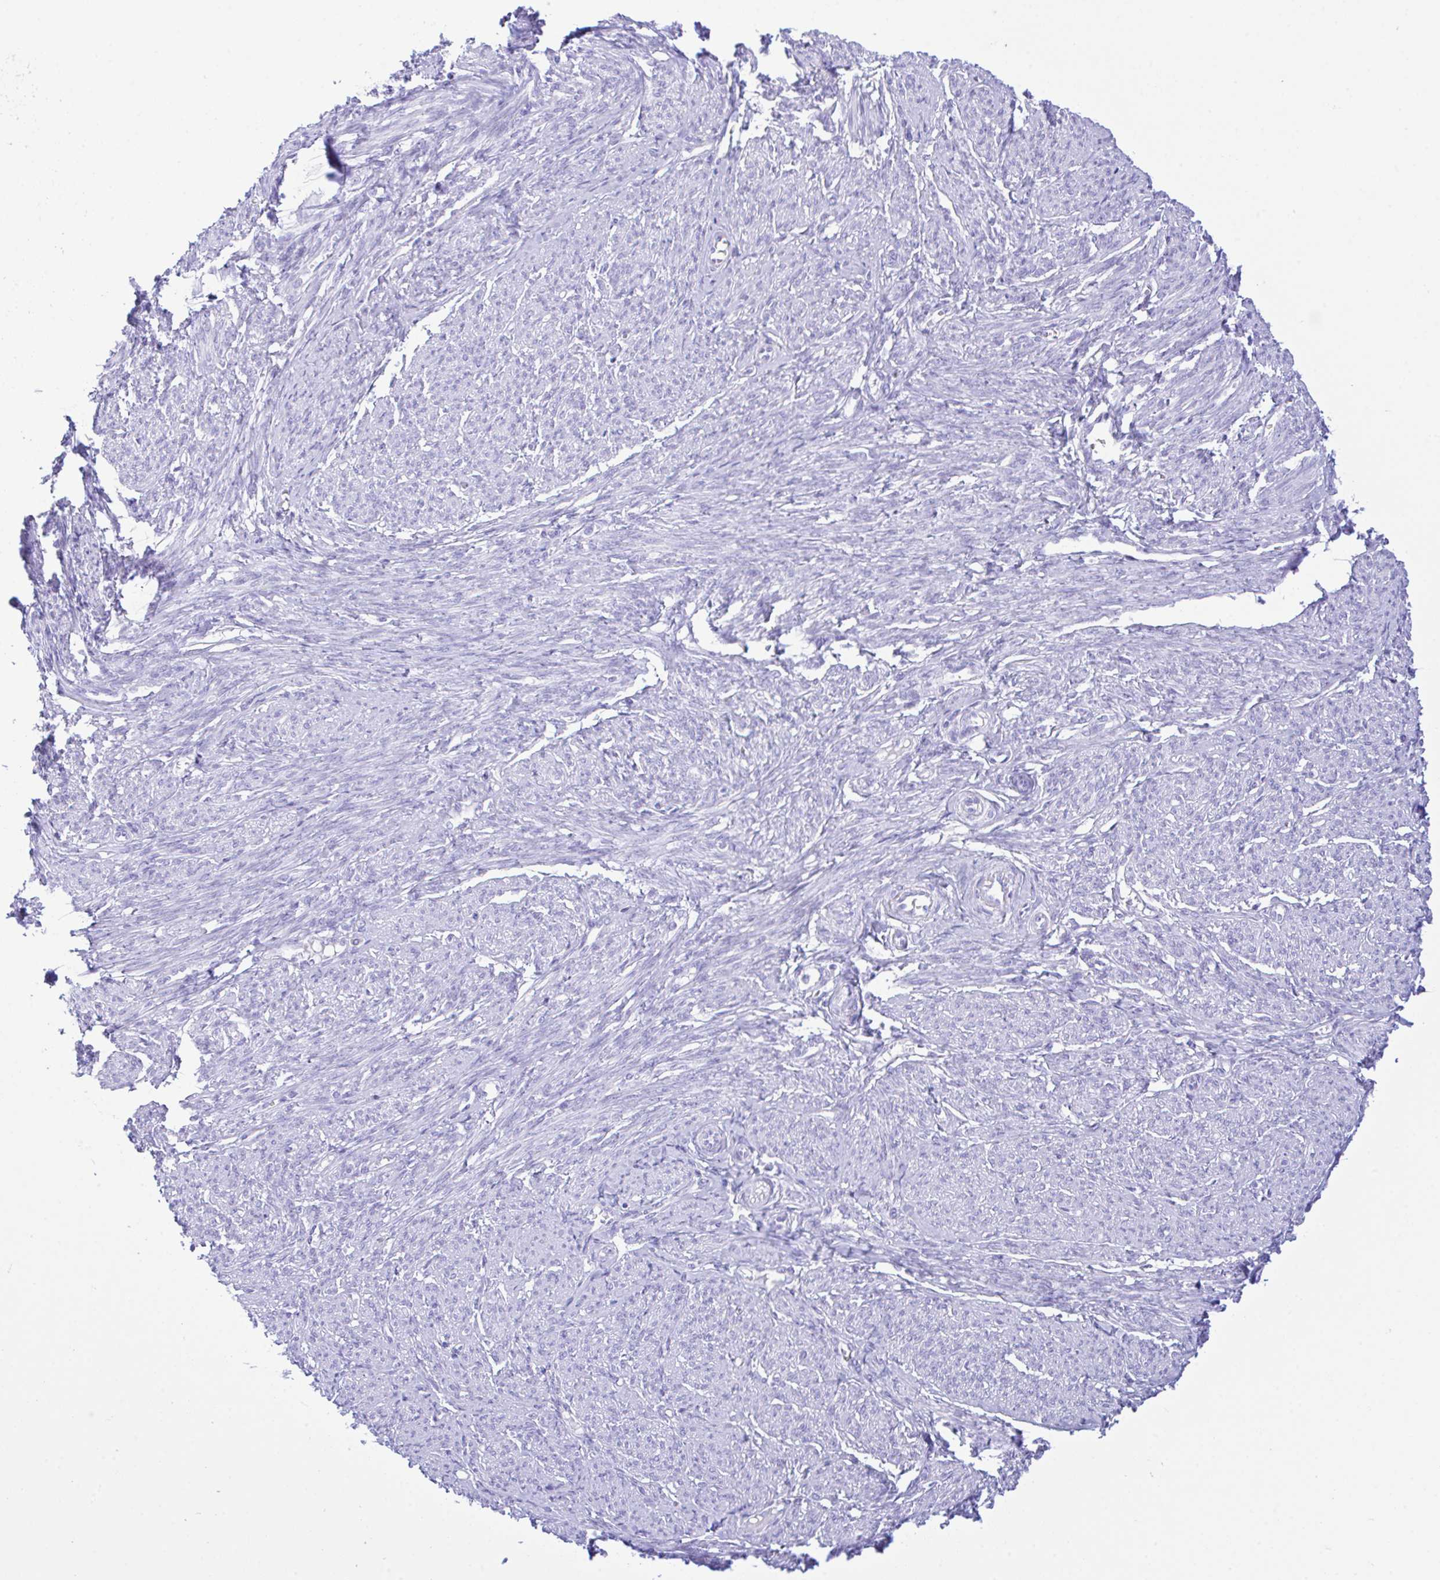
{"staining": {"intensity": "negative", "quantity": "none", "location": "none"}, "tissue": "smooth muscle", "cell_type": "Smooth muscle cells", "image_type": "normal", "snomed": [{"axis": "morphology", "description": "Normal tissue, NOS"}, {"axis": "topography", "description": "Smooth muscle"}], "caption": "Immunohistochemistry histopathology image of unremarkable smooth muscle: smooth muscle stained with DAB demonstrates no significant protein staining in smooth muscle cells. (Stains: DAB immunohistochemistry (IHC) with hematoxylin counter stain, Microscopy: brightfield microscopy at high magnification).", "gene": "SELENOV", "patient": {"sex": "female", "age": 65}}